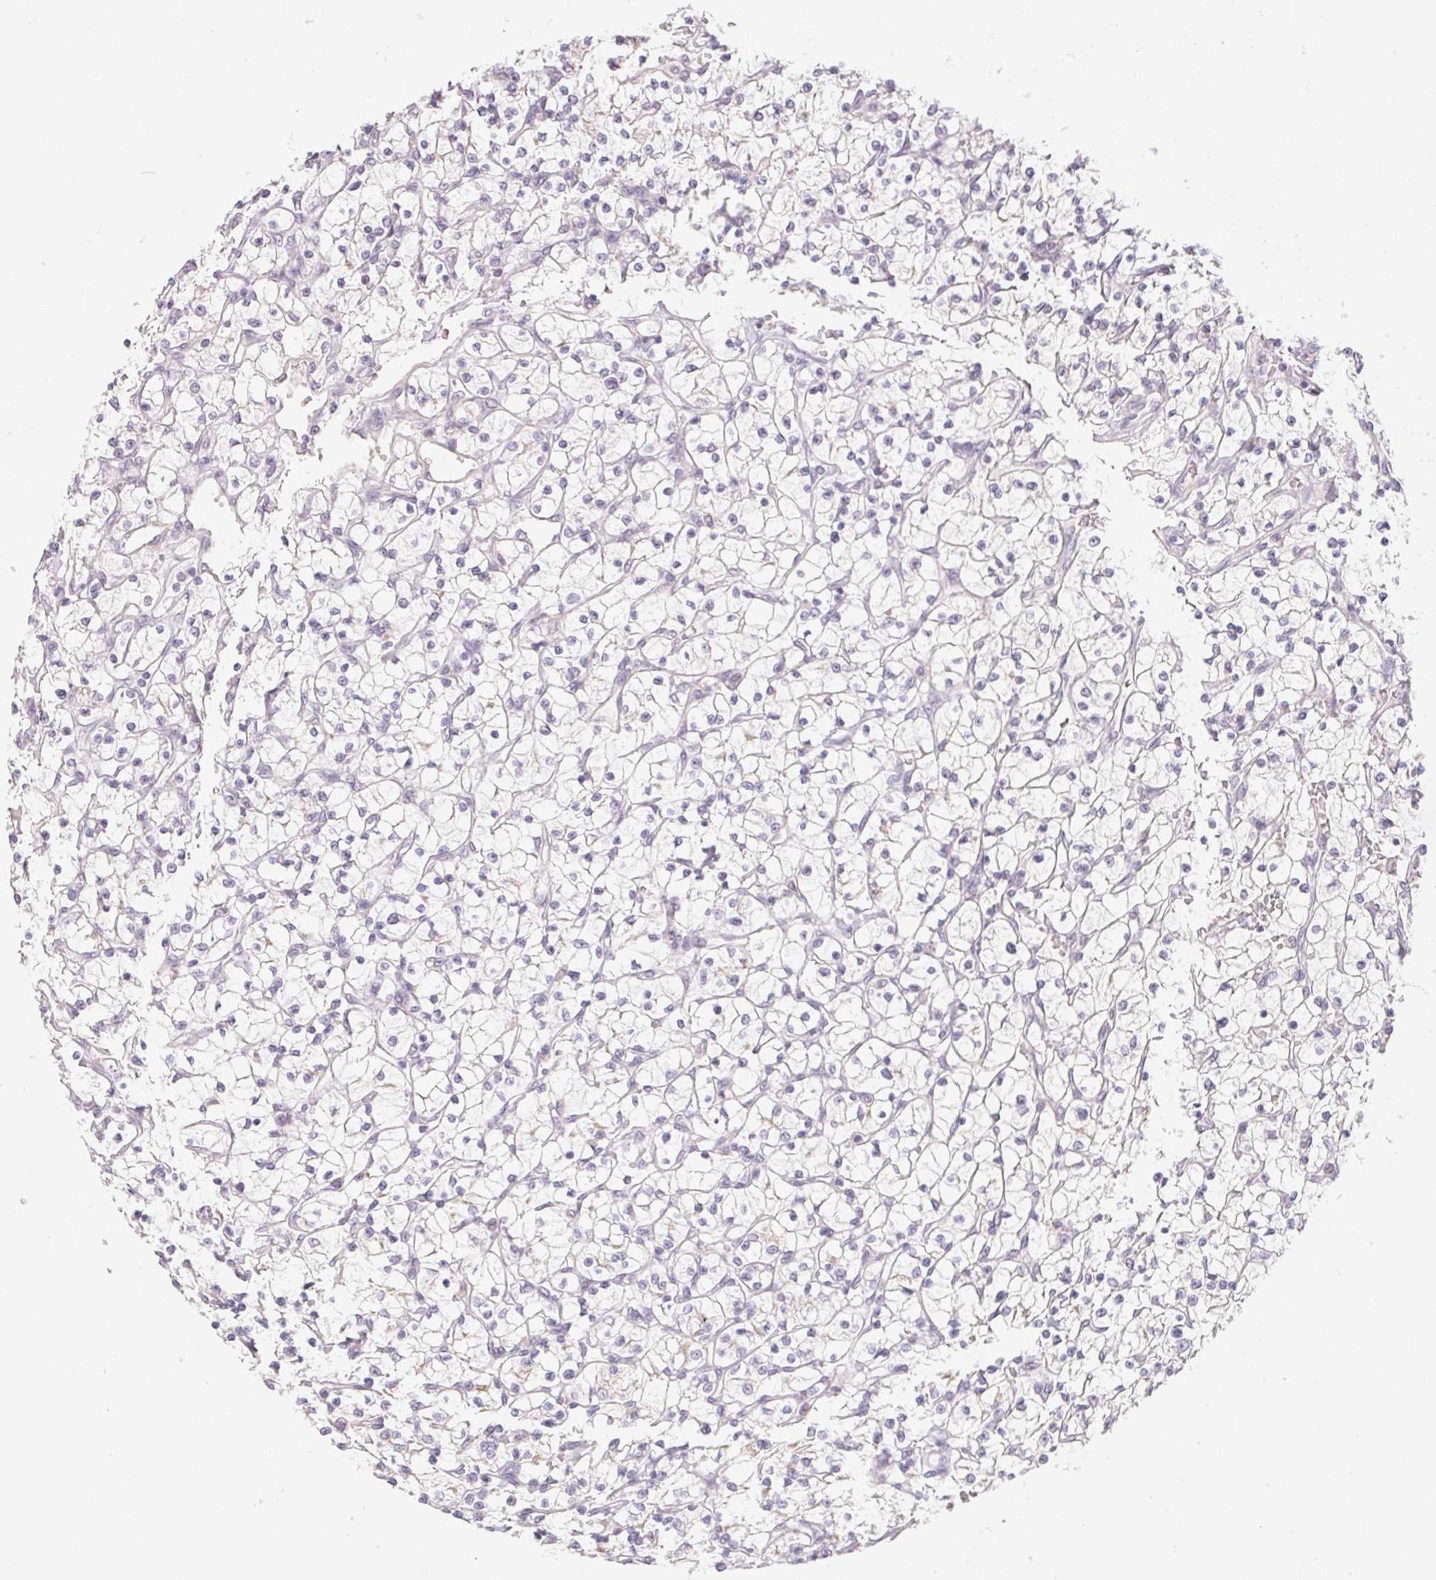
{"staining": {"intensity": "negative", "quantity": "none", "location": "none"}, "tissue": "renal cancer", "cell_type": "Tumor cells", "image_type": "cancer", "snomed": [{"axis": "morphology", "description": "Adenocarcinoma, NOS"}, {"axis": "topography", "description": "Kidney"}], "caption": "The photomicrograph displays no staining of tumor cells in renal adenocarcinoma.", "gene": "SLC6A18", "patient": {"sex": "female", "age": 64}}